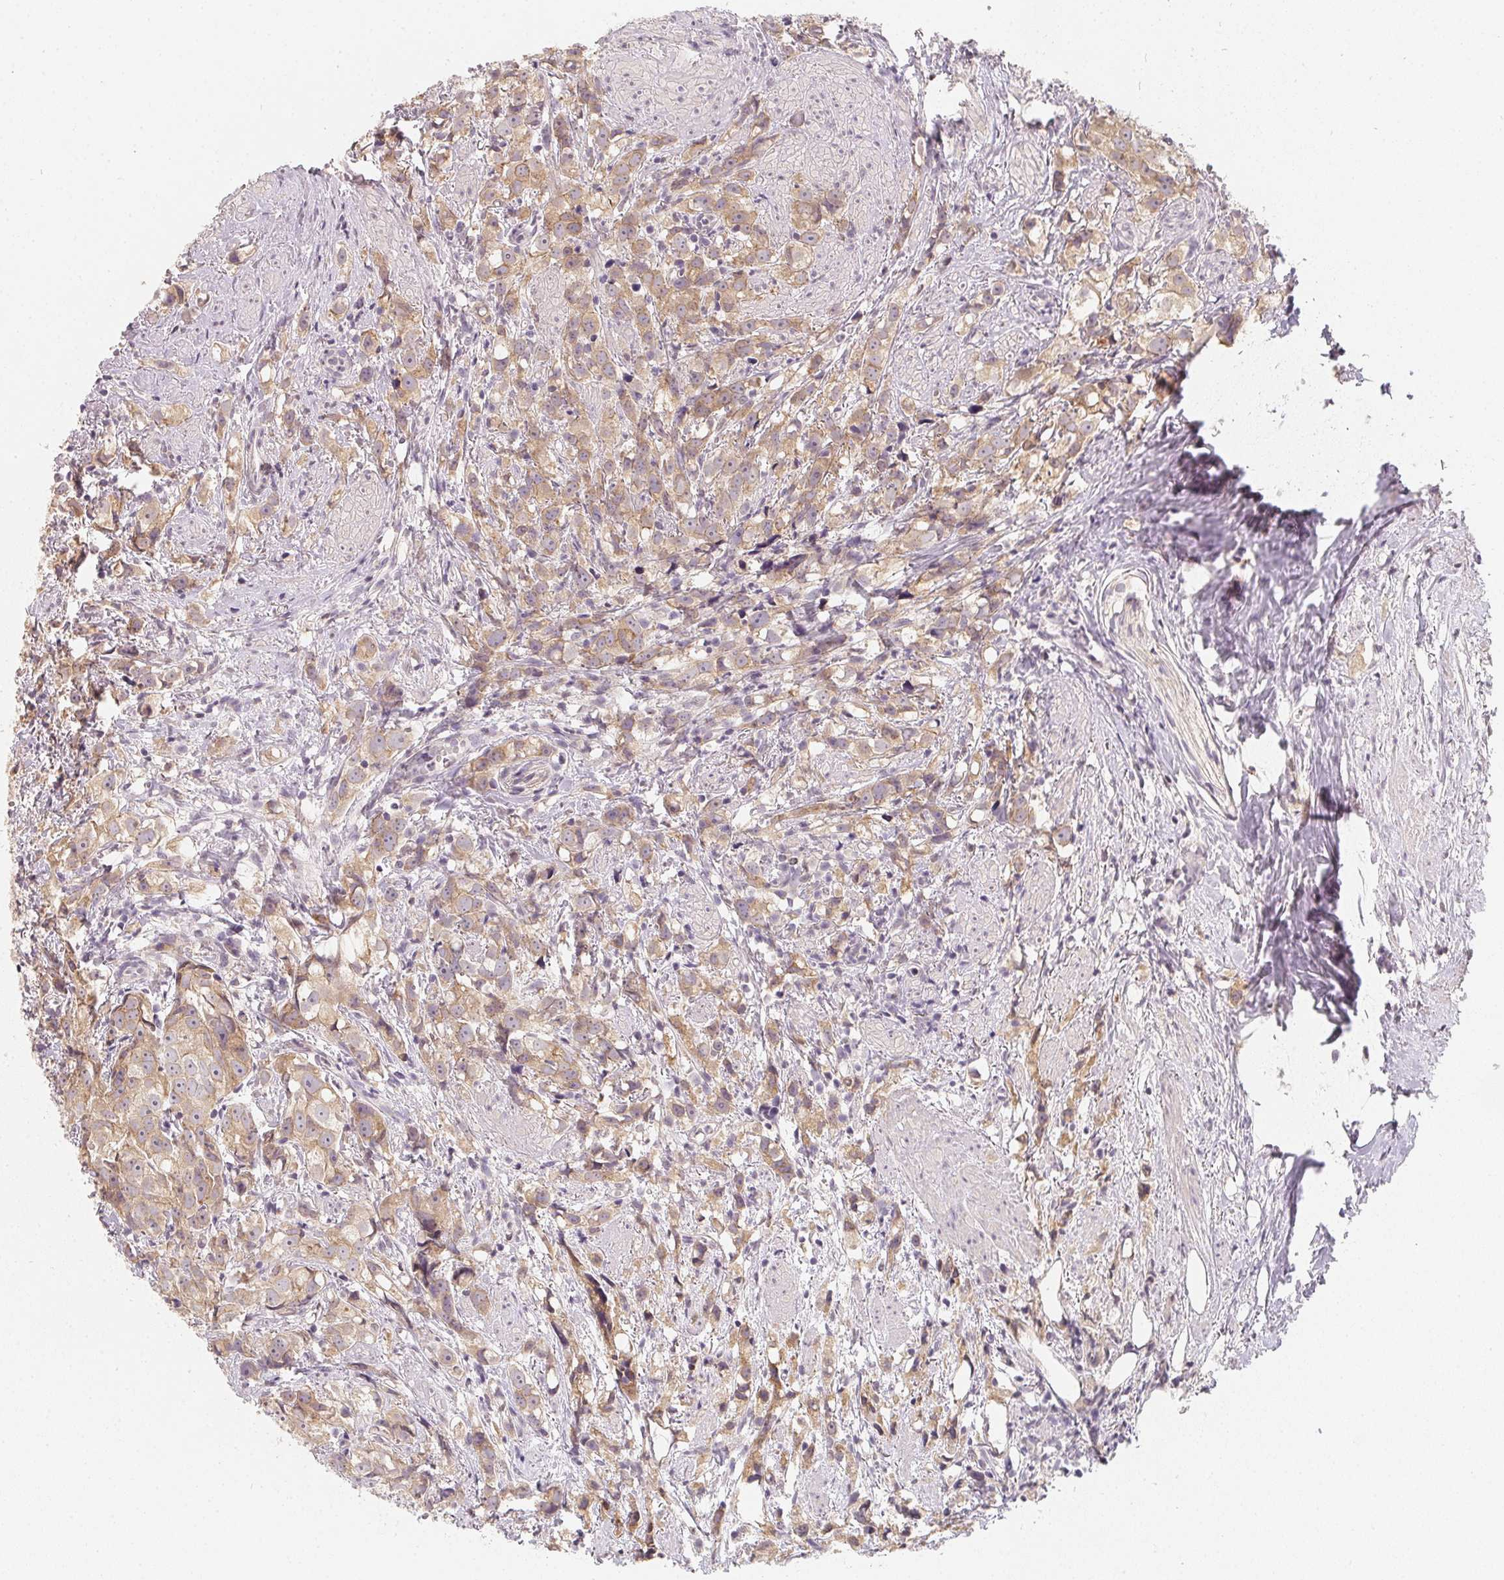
{"staining": {"intensity": "weak", "quantity": ">75%", "location": "cytoplasmic/membranous"}, "tissue": "prostate cancer", "cell_type": "Tumor cells", "image_type": "cancer", "snomed": [{"axis": "morphology", "description": "Adenocarcinoma, High grade"}, {"axis": "topography", "description": "Prostate"}], "caption": "Brown immunohistochemical staining in prostate cancer (adenocarcinoma (high-grade)) reveals weak cytoplasmic/membranous positivity in approximately >75% of tumor cells.", "gene": "SOAT1", "patient": {"sex": "male", "age": 68}}